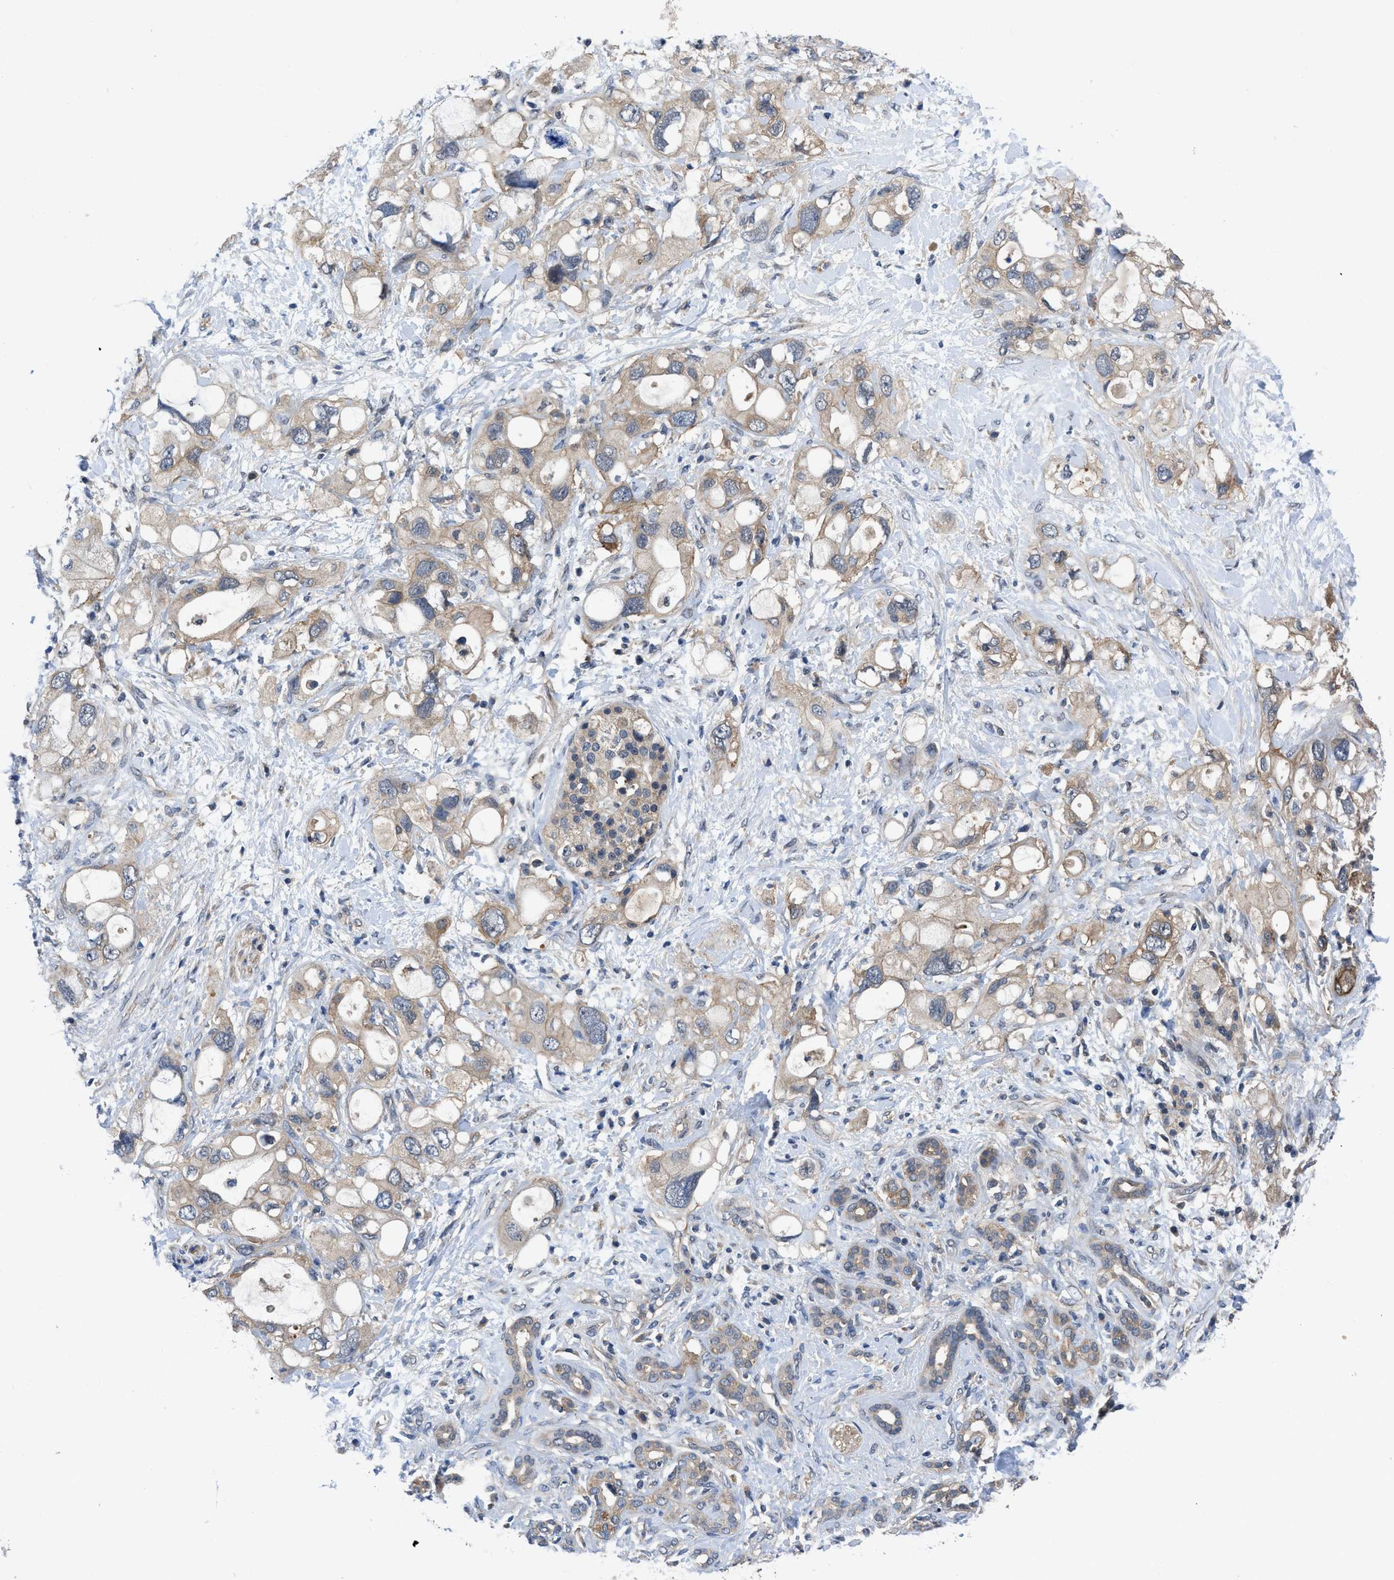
{"staining": {"intensity": "weak", "quantity": ">75%", "location": "cytoplasmic/membranous"}, "tissue": "pancreatic cancer", "cell_type": "Tumor cells", "image_type": "cancer", "snomed": [{"axis": "morphology", "description": "Adenocarcinoma, NOS"}, {"axis": "topography", "description": "Pancreas"}], "caption": "This is a micrograph of immunohistochemistry staining of pancreatic cancer, which shows weak staining in the cytoplasmic/membranous of tumor cells.", "gene": "PANX1", "patient": {"sex": "female", "age": 56}}